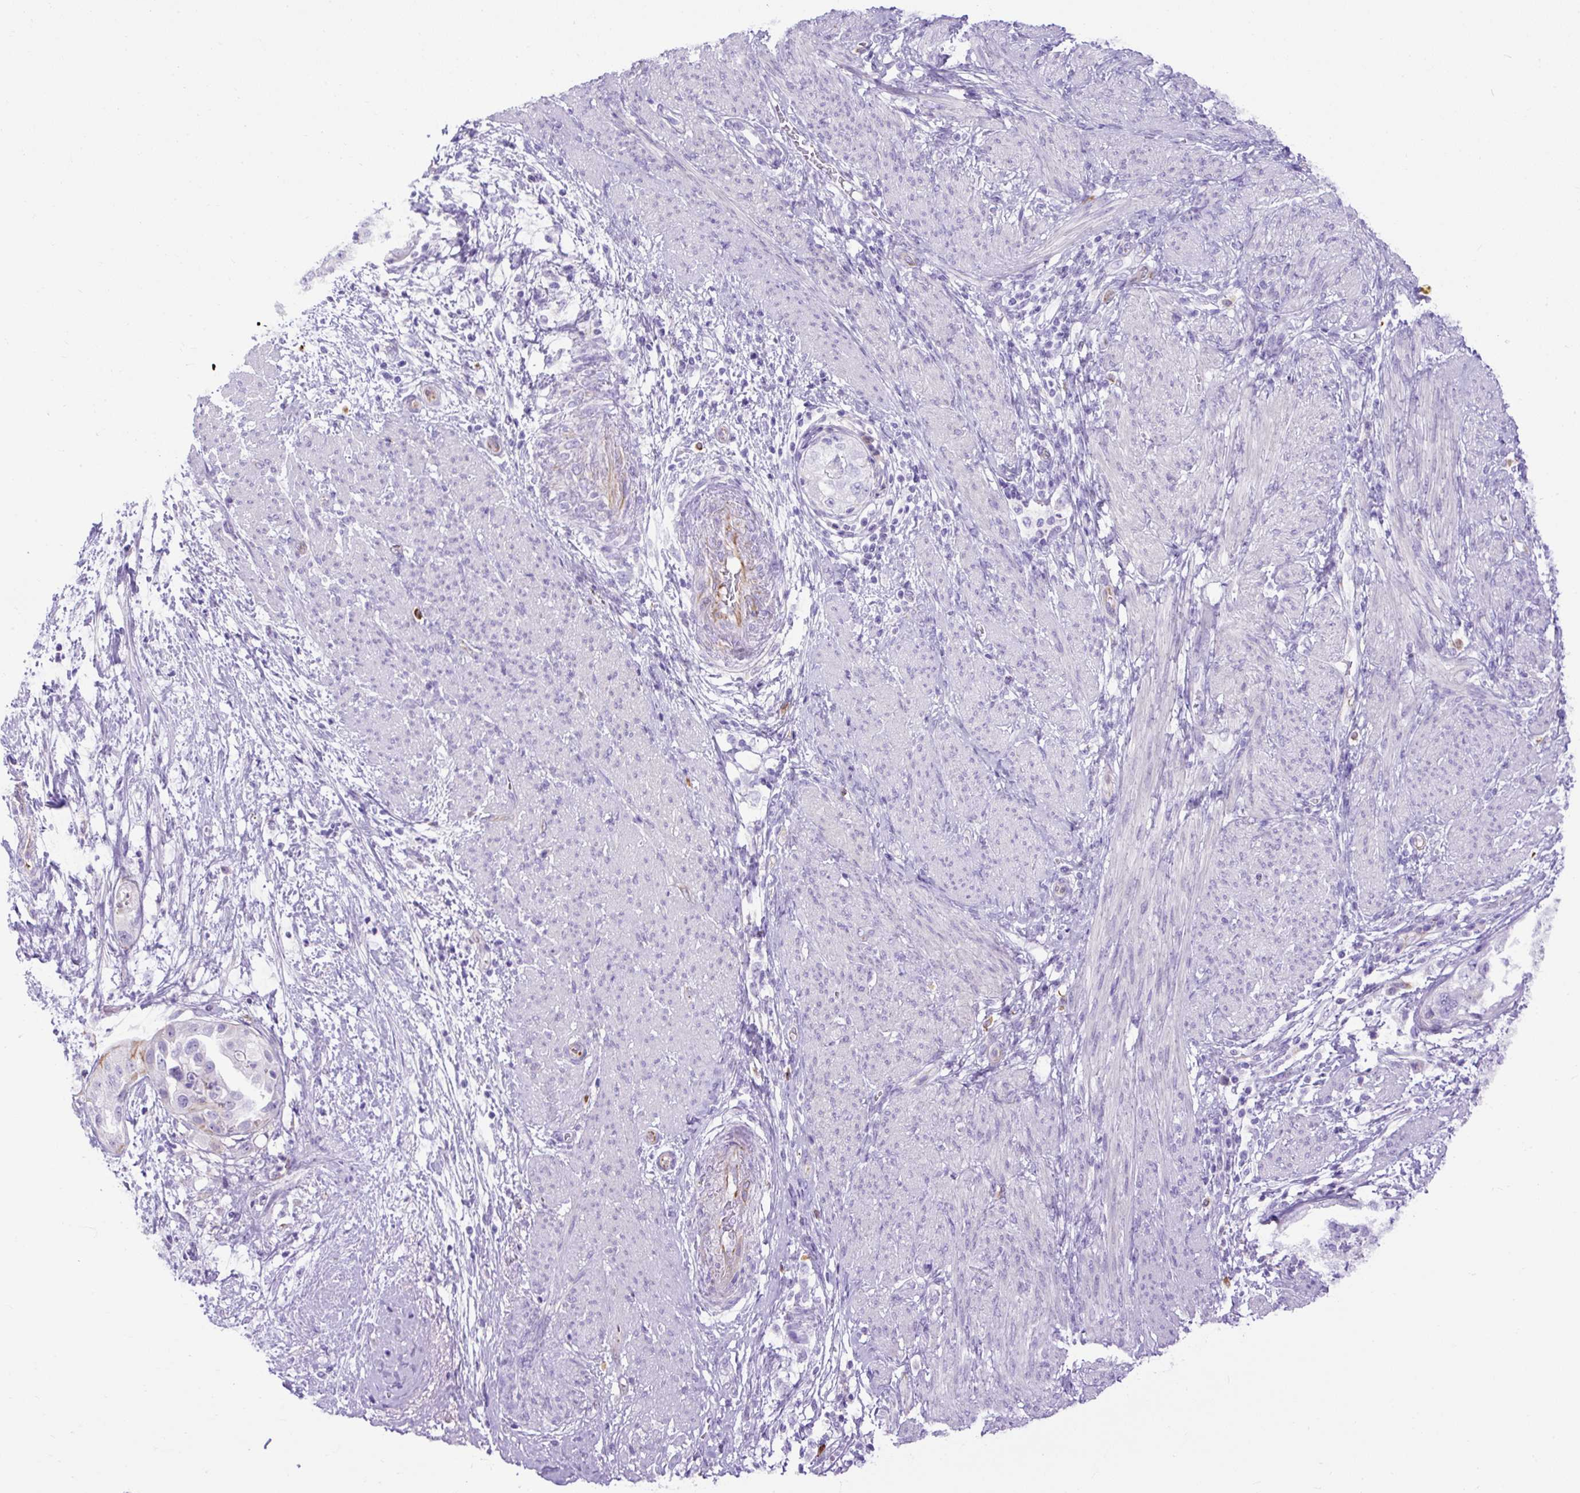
{"staining": {"intensity": "negative", "quantity": "none", "location": "none"}, "tissue": "endometrial cancer", "cell_type": "Tumor cells", "image_type": "cancer", "snomed": [{"axis": "morphology", "description": "Adenocarcinoma, NOS"}, {"axis": "topography", "description": "Endometrium"}], "caption": "This is a micrograph of IHC staining of endometrial cancer, which shows no staining in tumor cells.", "gene": "SPTBN5", "patient": {"sex": "female", "age": 85}}